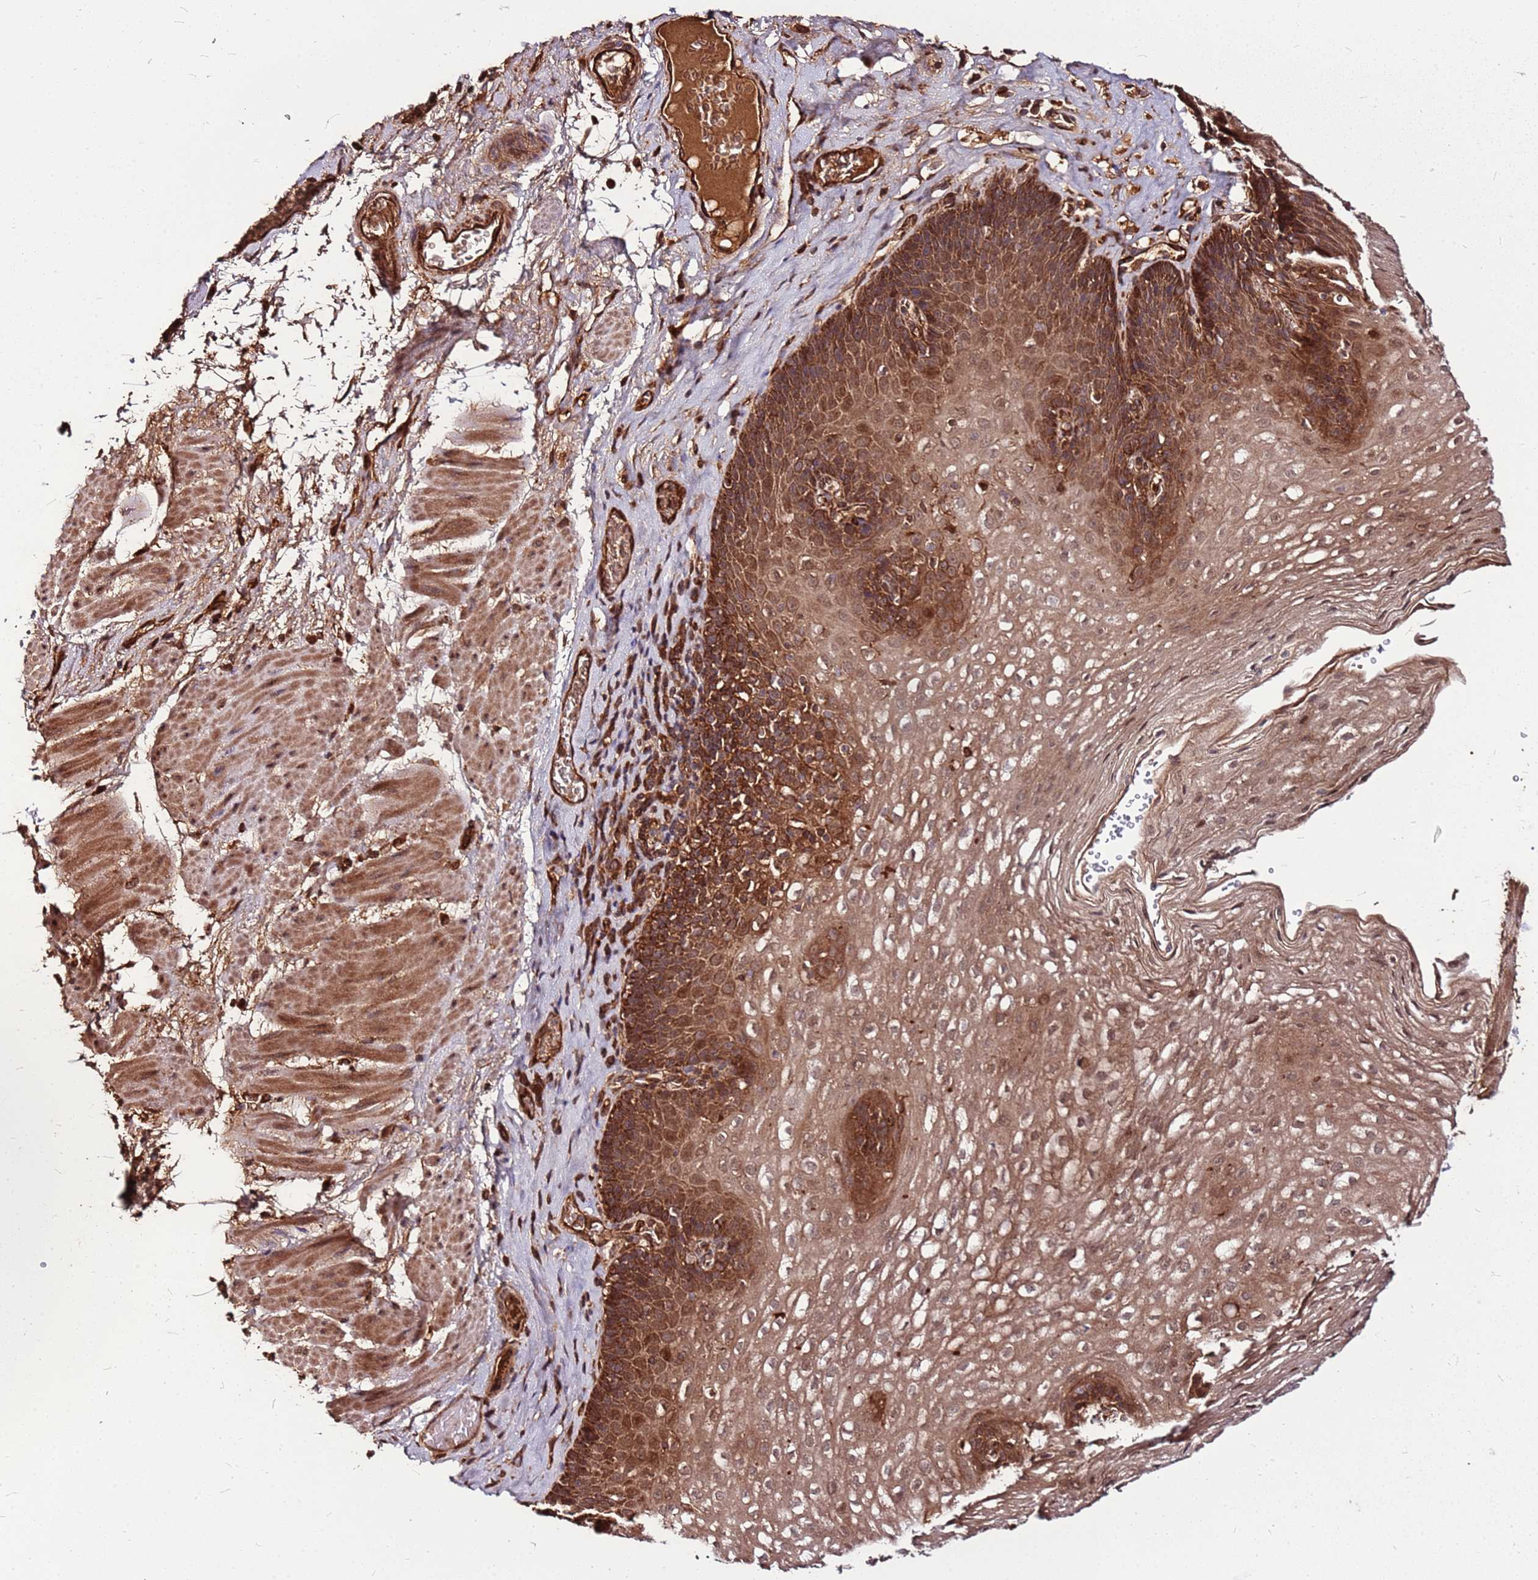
{"staining": {"intensity": "strong", "quantity": ">75%", "location": "cytoplasmic/membranous"}, "tissue": "esophagus", "cell_type": "Squamous epithelial cells", "image_type": "normal", "snomed": [{"axis": "morphology", "description": "Normal tissue, NOS"}, {"axis": "topography", "description": "Esophagus"}], "caption": "Strong cytoplasmic/membranous protein staining is appreciated in approximately >75% of squamous epithelial cells in esophagus. Nuclei are stained in blue.", "gene": "LYPLAL1", "patient": {"sex": "female", "age": 66}}